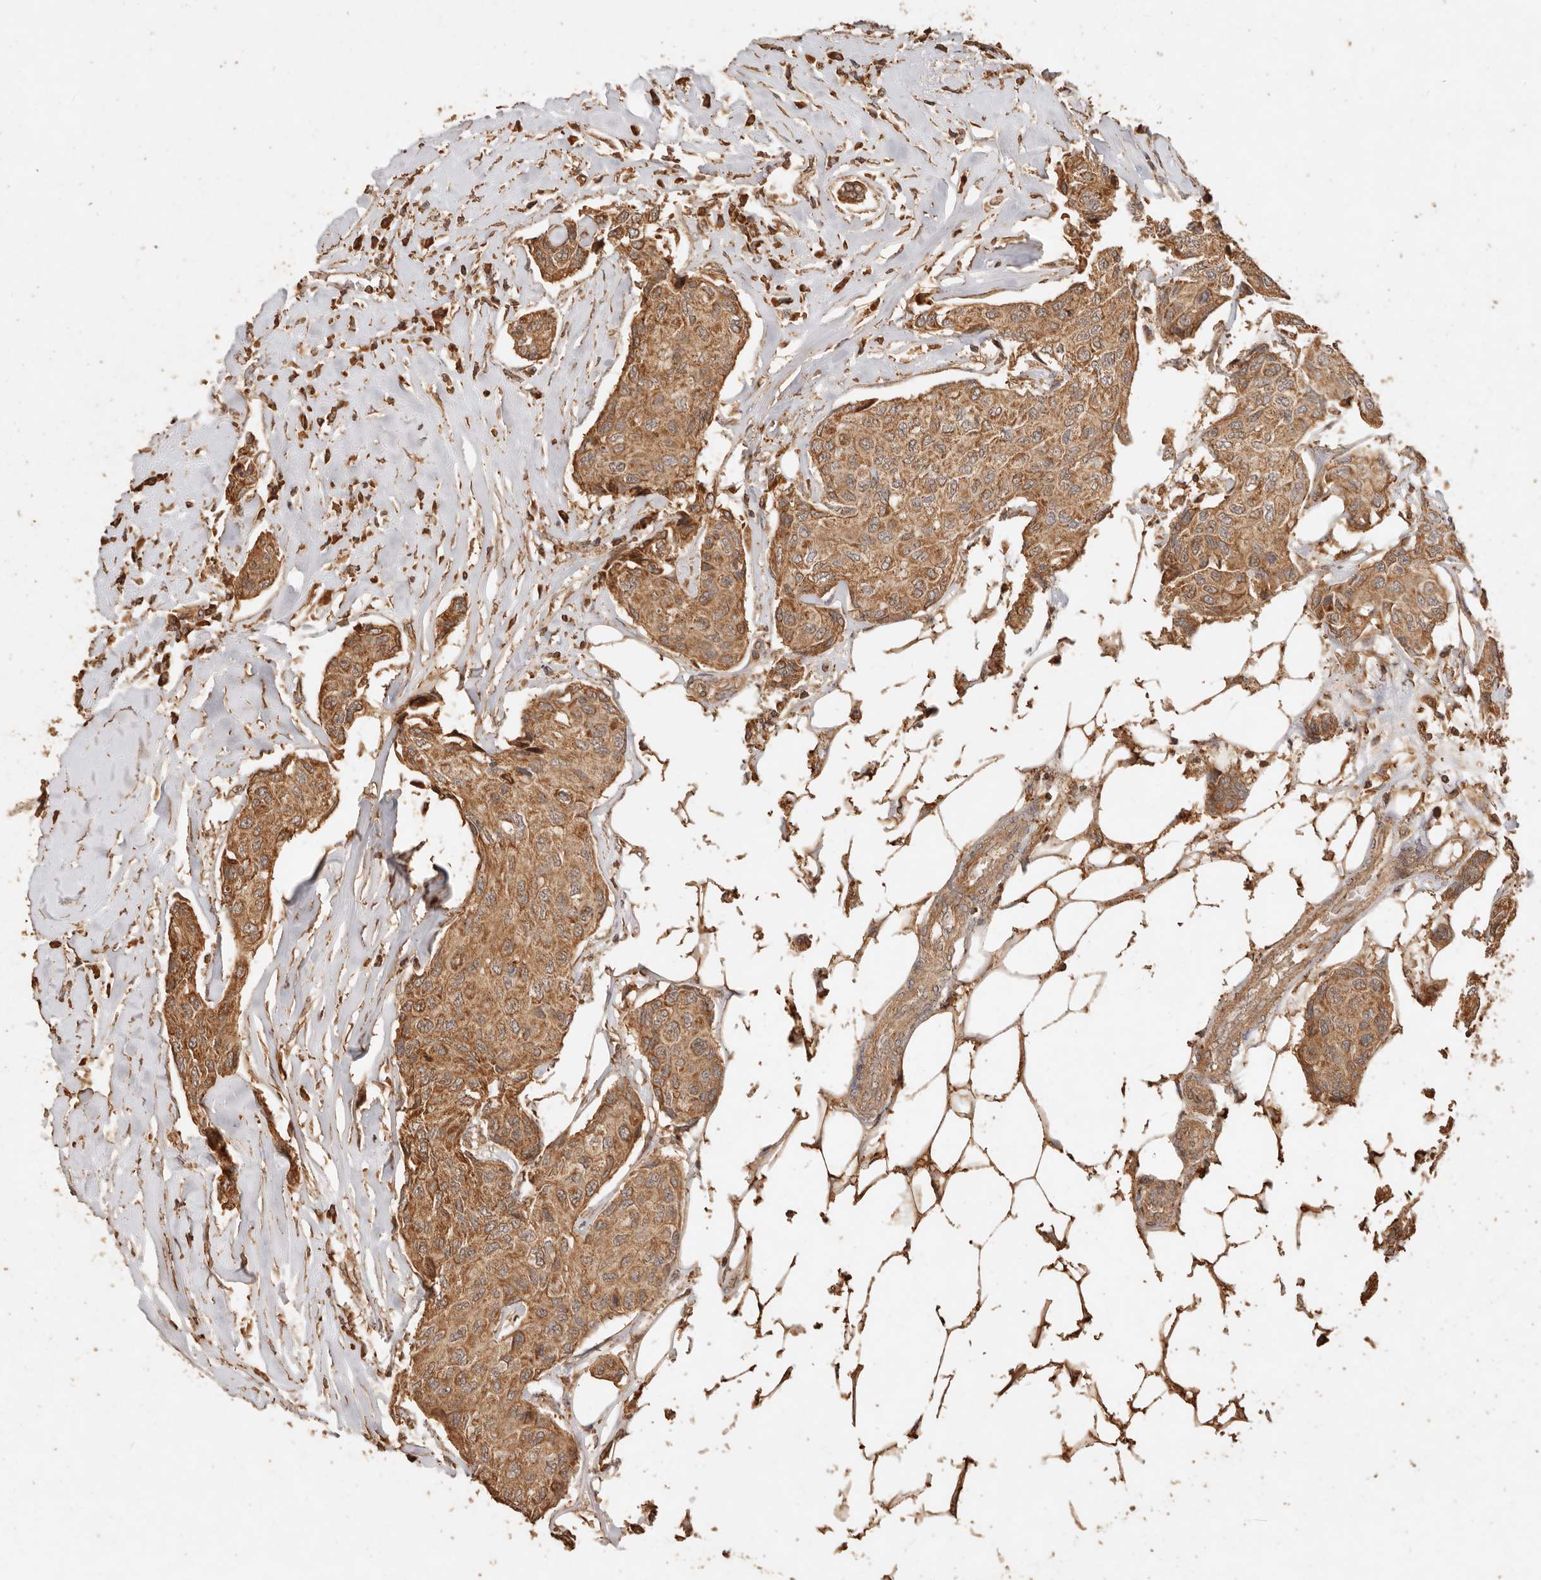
{"staining": {"intensity": "moderate", "quantity": ">75%", "location": "cytoplasmic/membranous"}, "tissue": "breast cancer", "cell_type": "Tumor cells", "image_type": "cancer", "snomed": [{"axis": "morphology", "description": "Duct carcinoma"}, {"axis": "topography", "description": "Breast"}], "caption": "Protein expression analysis of breast infiltrating ductal carcinoma displays moderate cytoplasmic/membranous staining in about >75% of tumor cells. (IHC, brightfield microscopy, high magnification).", "gene": "FAM180B", "patient": {"sex": "female", "age": 80}}